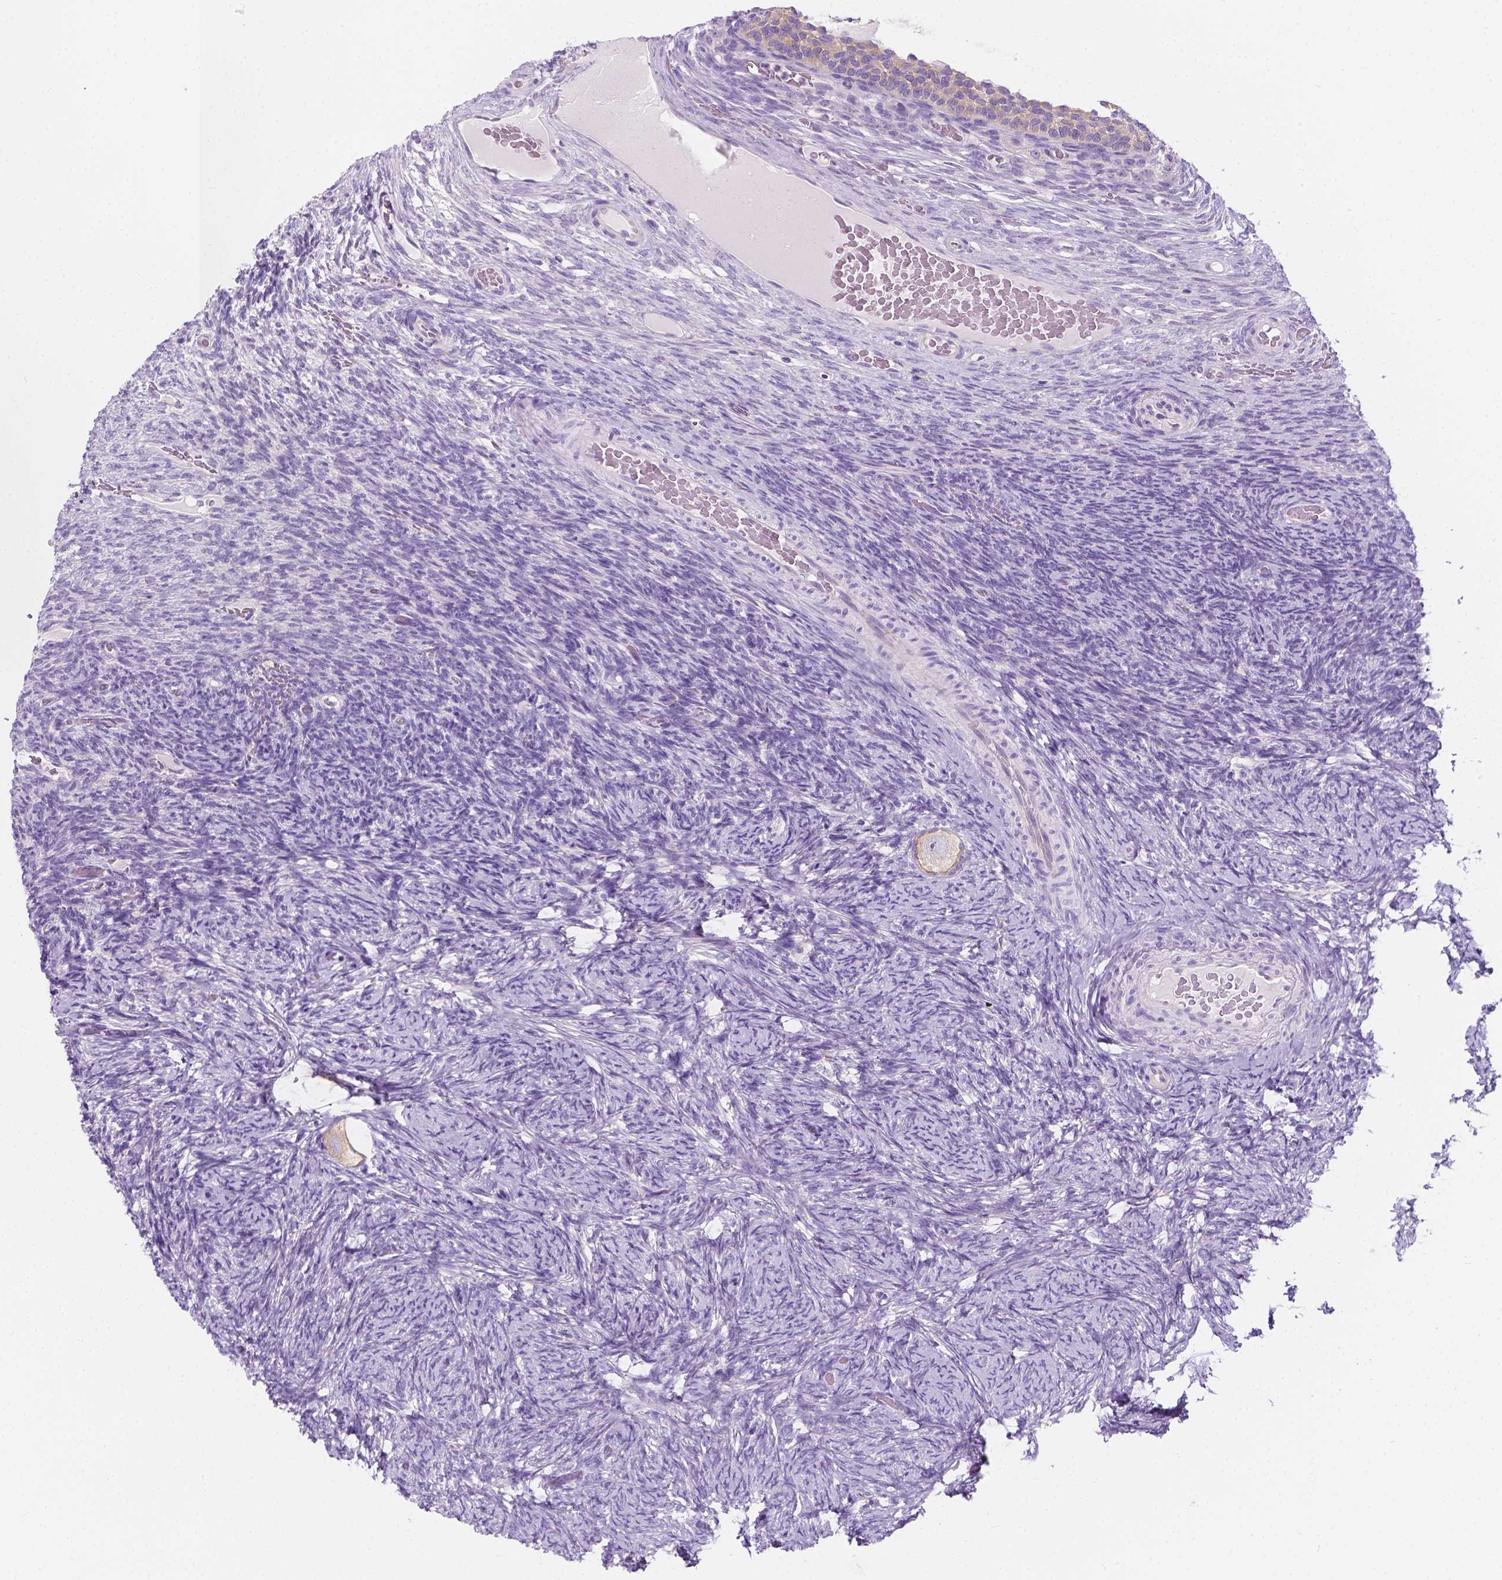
{"staining": {"intensity": "negative", "quantity": "none", "location": "none"}, "tissue": "ovary", "cell_type": "Follicle cells", "image_type": "normal", "snomed": [{"axis": "morphology", "description": "Normal tissue, NOS"}, {"axis": "topography", "description": "Ovary"}], "caption": "DAB immunohistochemical staining of unremarkable human ovary reveals no significant expression in follicle cells. (Stains: DAB (3,3'-diaminobenzidine) immunohistochemistry (IHC) with hematoxylin counter stain, Microscopy: brightfield microscopy at high magnification).", "gene": "SIRT2", "patient": {"sex": "female", "age": 34}}